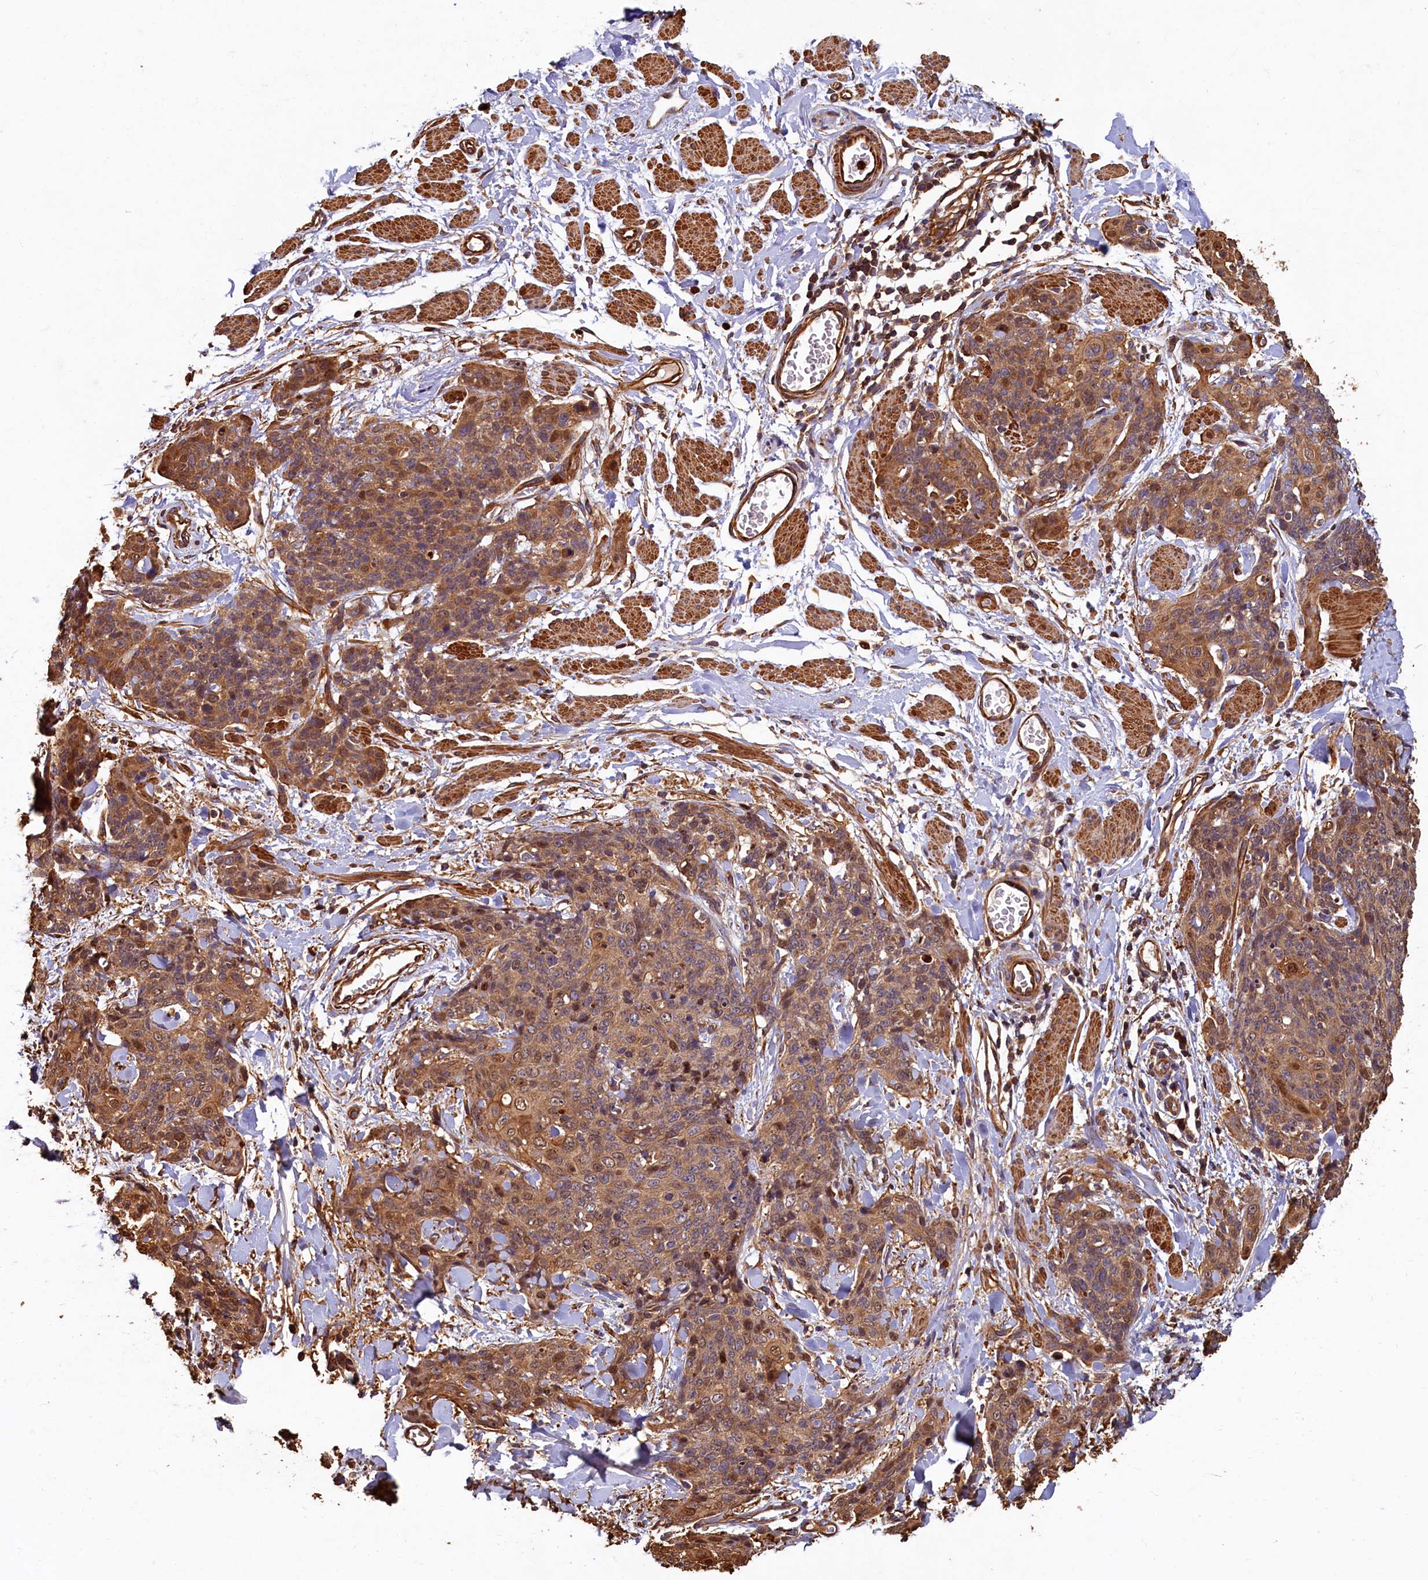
{"staining": {"intensity": "moderate", "quantity": ">75%", "location": "cytoplasmic/membranous"}, "tissue": "skin cancer", "cell_type": "Tumor cells", "image_type": "cancer", "snomed": [{"axis": "morphology", "description": "Squamous cell carcinoma, NOS"}, {"axis": "topography", "description": "Skin"}, {"axis": "topography", "description": "Vulva"}], "caption": "Protein staining reveals moderate cytoplasmic/membranous expression in about >75% of tumor cells in skin cancer (squamous cell carcinoma).", "gene": "CCDC102B", "patient": {"sex": "female", "age": 85}}